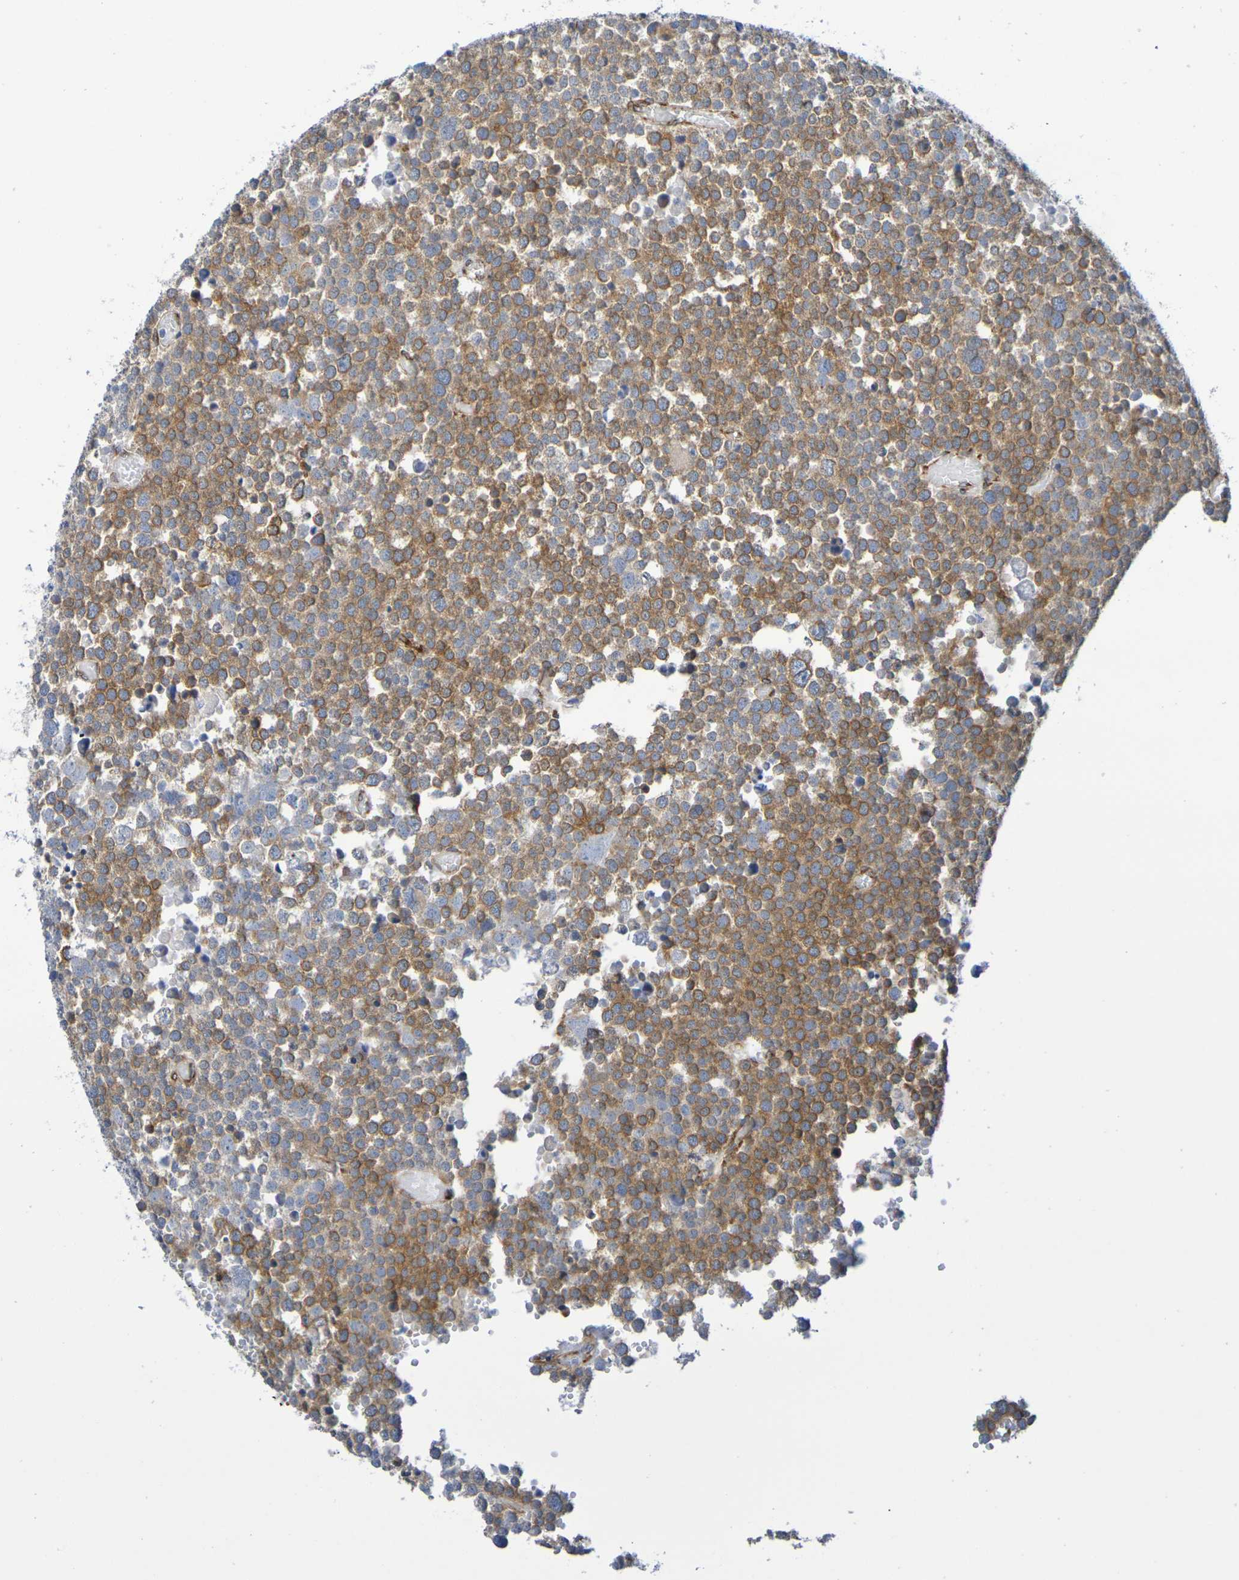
{"staining": {"intensity": "moderate", "quantity": ">75%", "location": "cytoplasmic/membranous"}, "tissue": "testis cancer", "cell_type": "Tumor cells", "image_type": "cancer", "snomed": [{"axis": "morphology", "description": "Seminoma, NOS"}, {"axis": "topography", "description": "Testis"}], "caption": "Immunohistochemical staining of testis cancer (seminoma) shows medium levels of moderate cytoplasmic/membranous positivity in about >75% of tumor cells.", "gene": "TMCC3", "patient": {"sex": "male", "age": 71}}